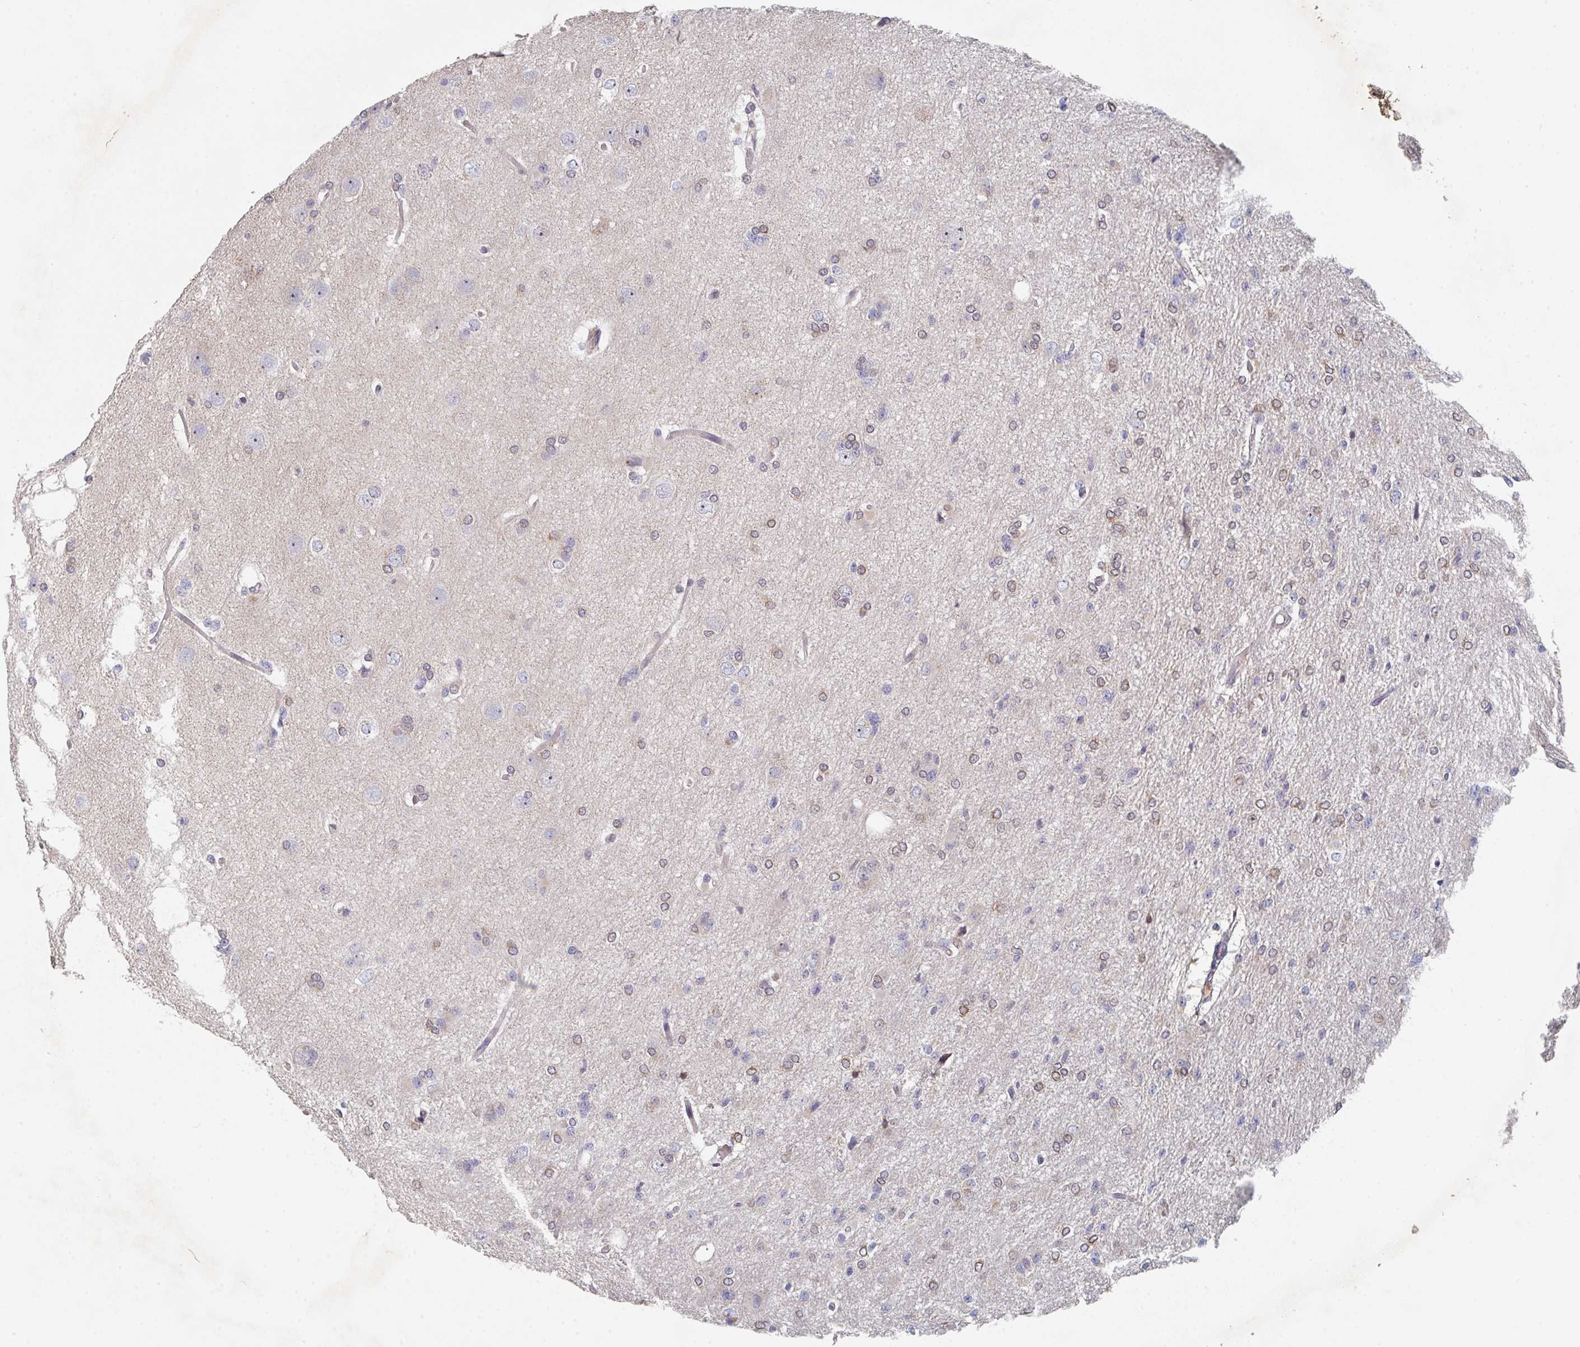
{"staining": {"intensity": "moderate", "quantity": "<25%", "location": "cytoplasmic/membranous"}, "tissue": "glioma", "cell_type": "Tumor cells", "image_type": "cancer", "snomed": [{"axis": "morphology", "description": "Glioma, malignant, Low grade"}, {"axis": "topography", "description": "Brain"}], "caption": "The immunohistochemical stain labels moderate cytoplasmic/membranous expression in tumor cells of malignant glioma (low-grade) tissue.", "gene": "ELOVL1", "patient": {"sex": "male", "age": 26}}